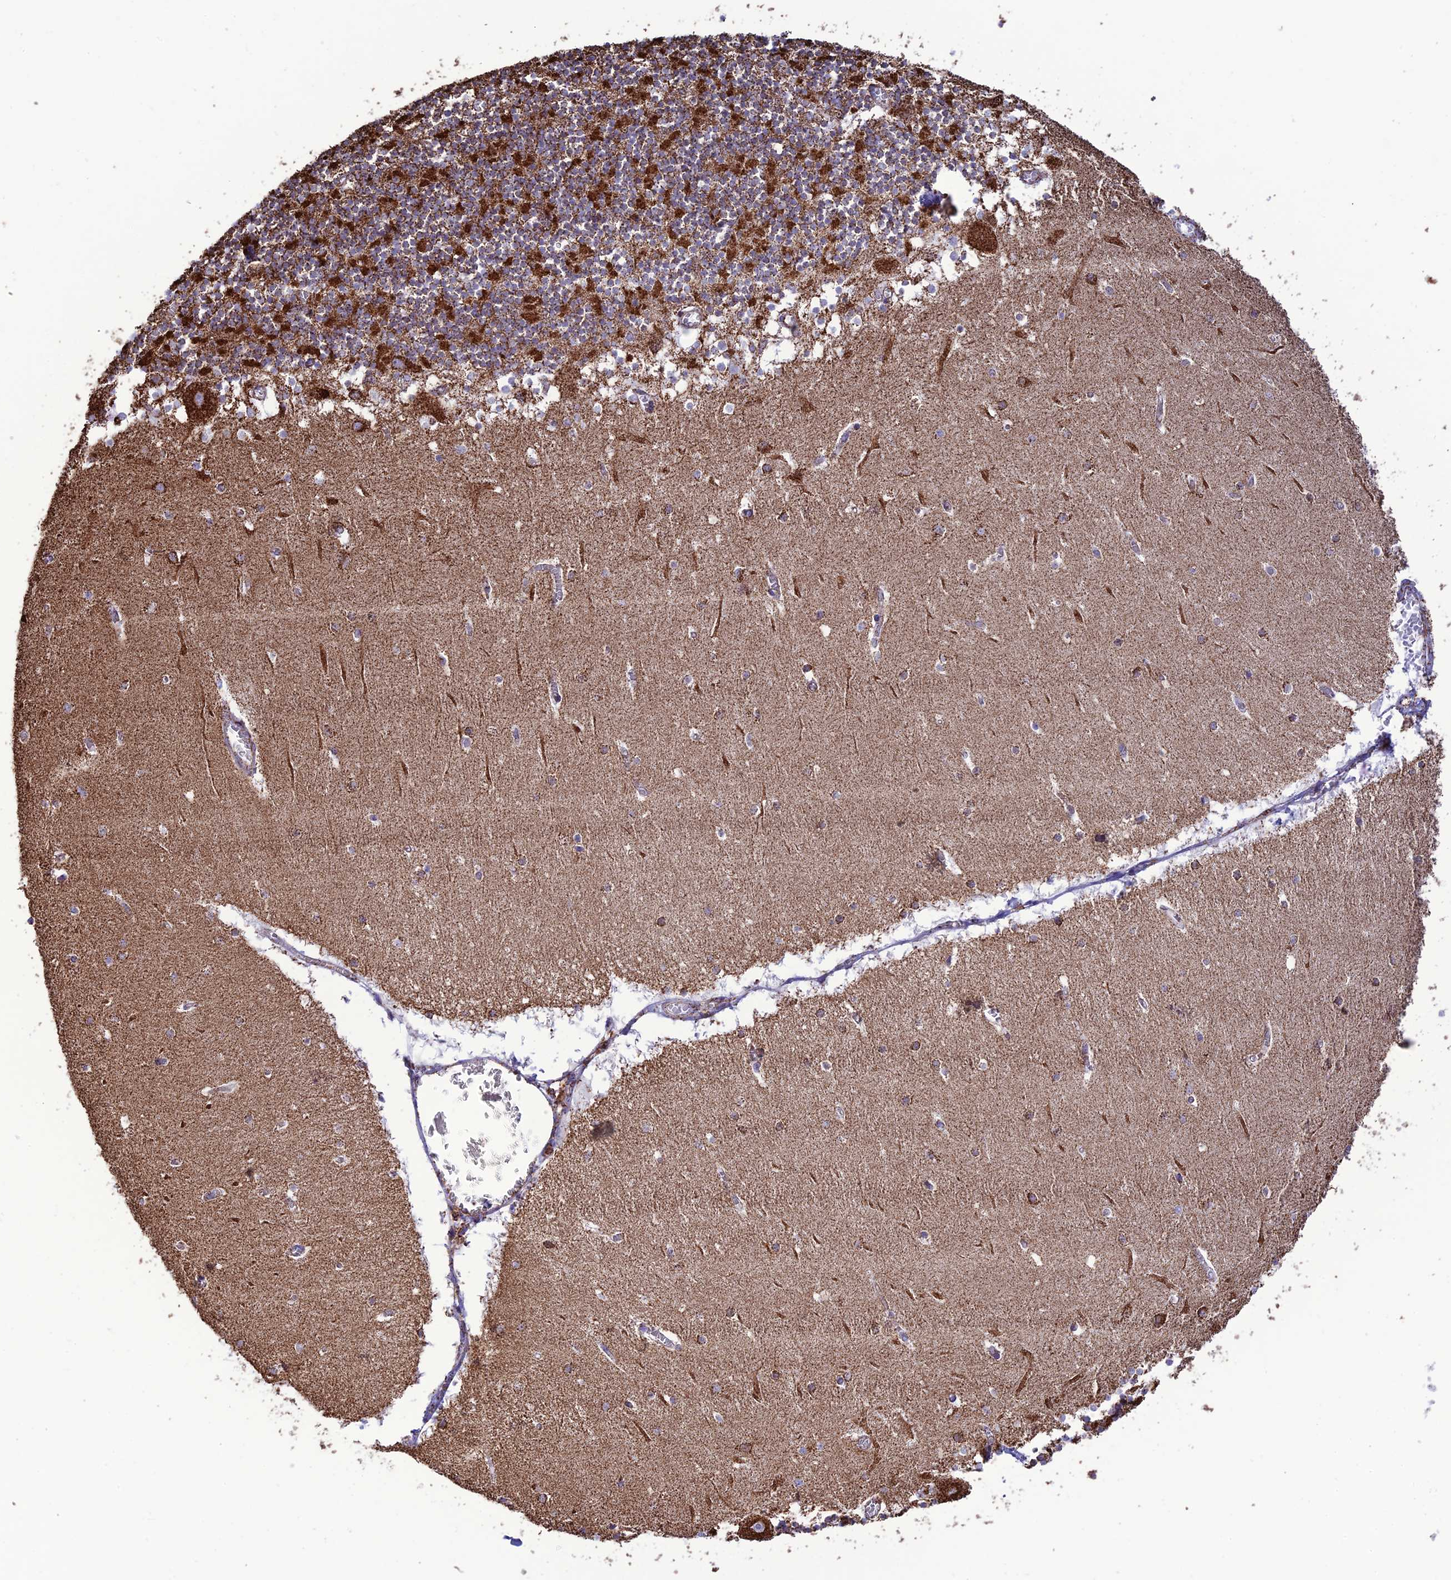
{"staining": {"intensity": "strong", "quantity": ">75%", "location": "cytoplasmic/membranous"}, "tissue": "cerebellum", "cell_type": "Cells in granular layer", "image_type": "normal", "snomed": [{"axis": "morphology", "description": "Normal tissue, NOS"}, {"axis": "topography", "description": "Cerebellum"}], "caption": "Approximately >75% of cells in granular layer in normal human cerebellum reveal strong cytoplasmic/membranous protein staining as visualized by brown immunohistochemical staining.", "gene": "NDUFAF1", "patient": {"sex": "female", "age": 28}}